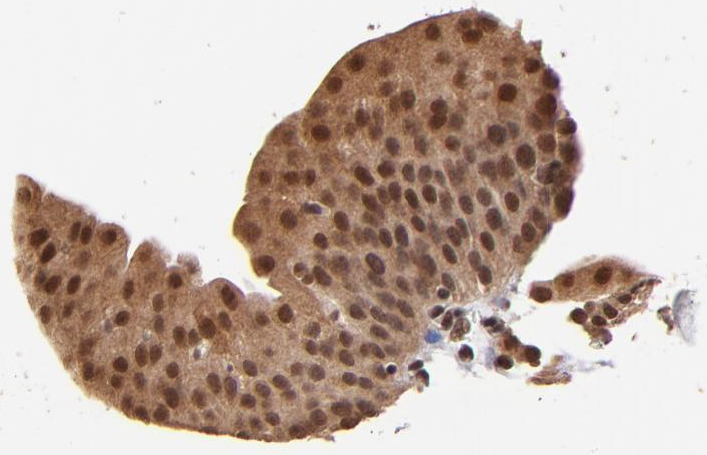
{"staining": {"intensity": "moderate", "quantity": ">75%", "location": "cytoplasmic/membranous,nuclear"}, "tissue": "urinary bladder", "cell_type": "Urothelial cells", "image_type": "normal", "snomed": [{"axis": "morphology", "description": "Normal tissue, NOS"}, {"axis": "morphology", "description": "Dysplasia, NOS"}, {"axis": "topography", "description": "Urinary bladder"}], "caption": "Immunohistochemistry (IHC) image of benign urinary bladder: urinary bladder stained using immunohistochemistry (IHC) reveals medium levels of moderate protein expression localized specifically in the cytoplasmic/membranous,nuclear of urothelial cells, appearing as a cytoplasmic/membranous,nuclear brown color.", "gene": "TERF2", "patient": {"sex": "male", "age": 35}}